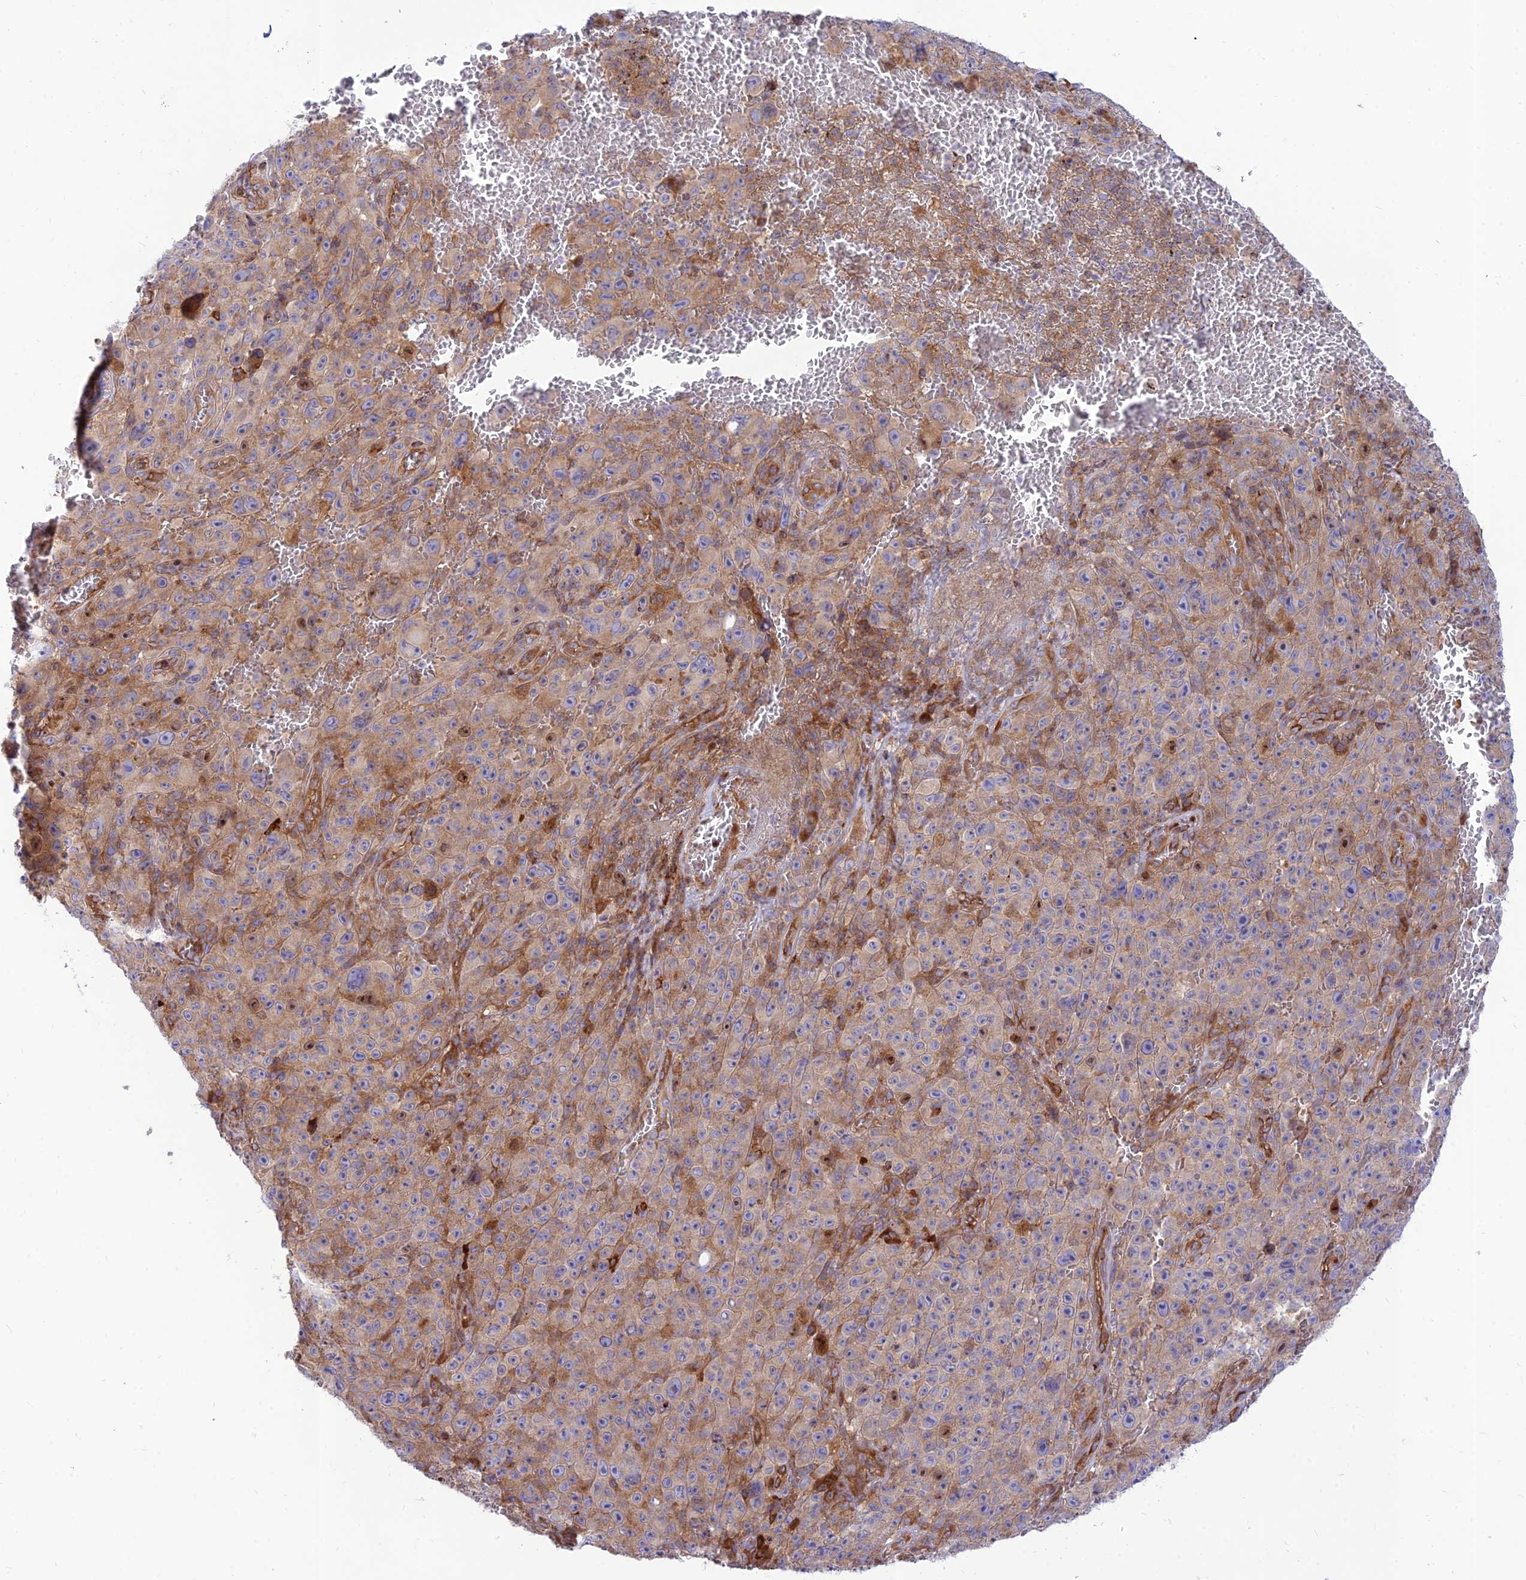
{"staining": {"intensity": "moderate", "quantity": "25%-75%", "location": "cytoplasmic/membranous"}, "tissue": "melanoma", "cell_type": "Tumor cells", "image_type": "cancer", "snomed": [{"axis": "morphology", "description": "Malignant melanoma, NOS"}, {"axis": "topography", "description": "Skin"}], "caption": "Melanoma stained with a protein marker reveals moderate staining in tumor cells.", "gene": "PIMREG", "patient": {"sex": "female", "age": 82}}